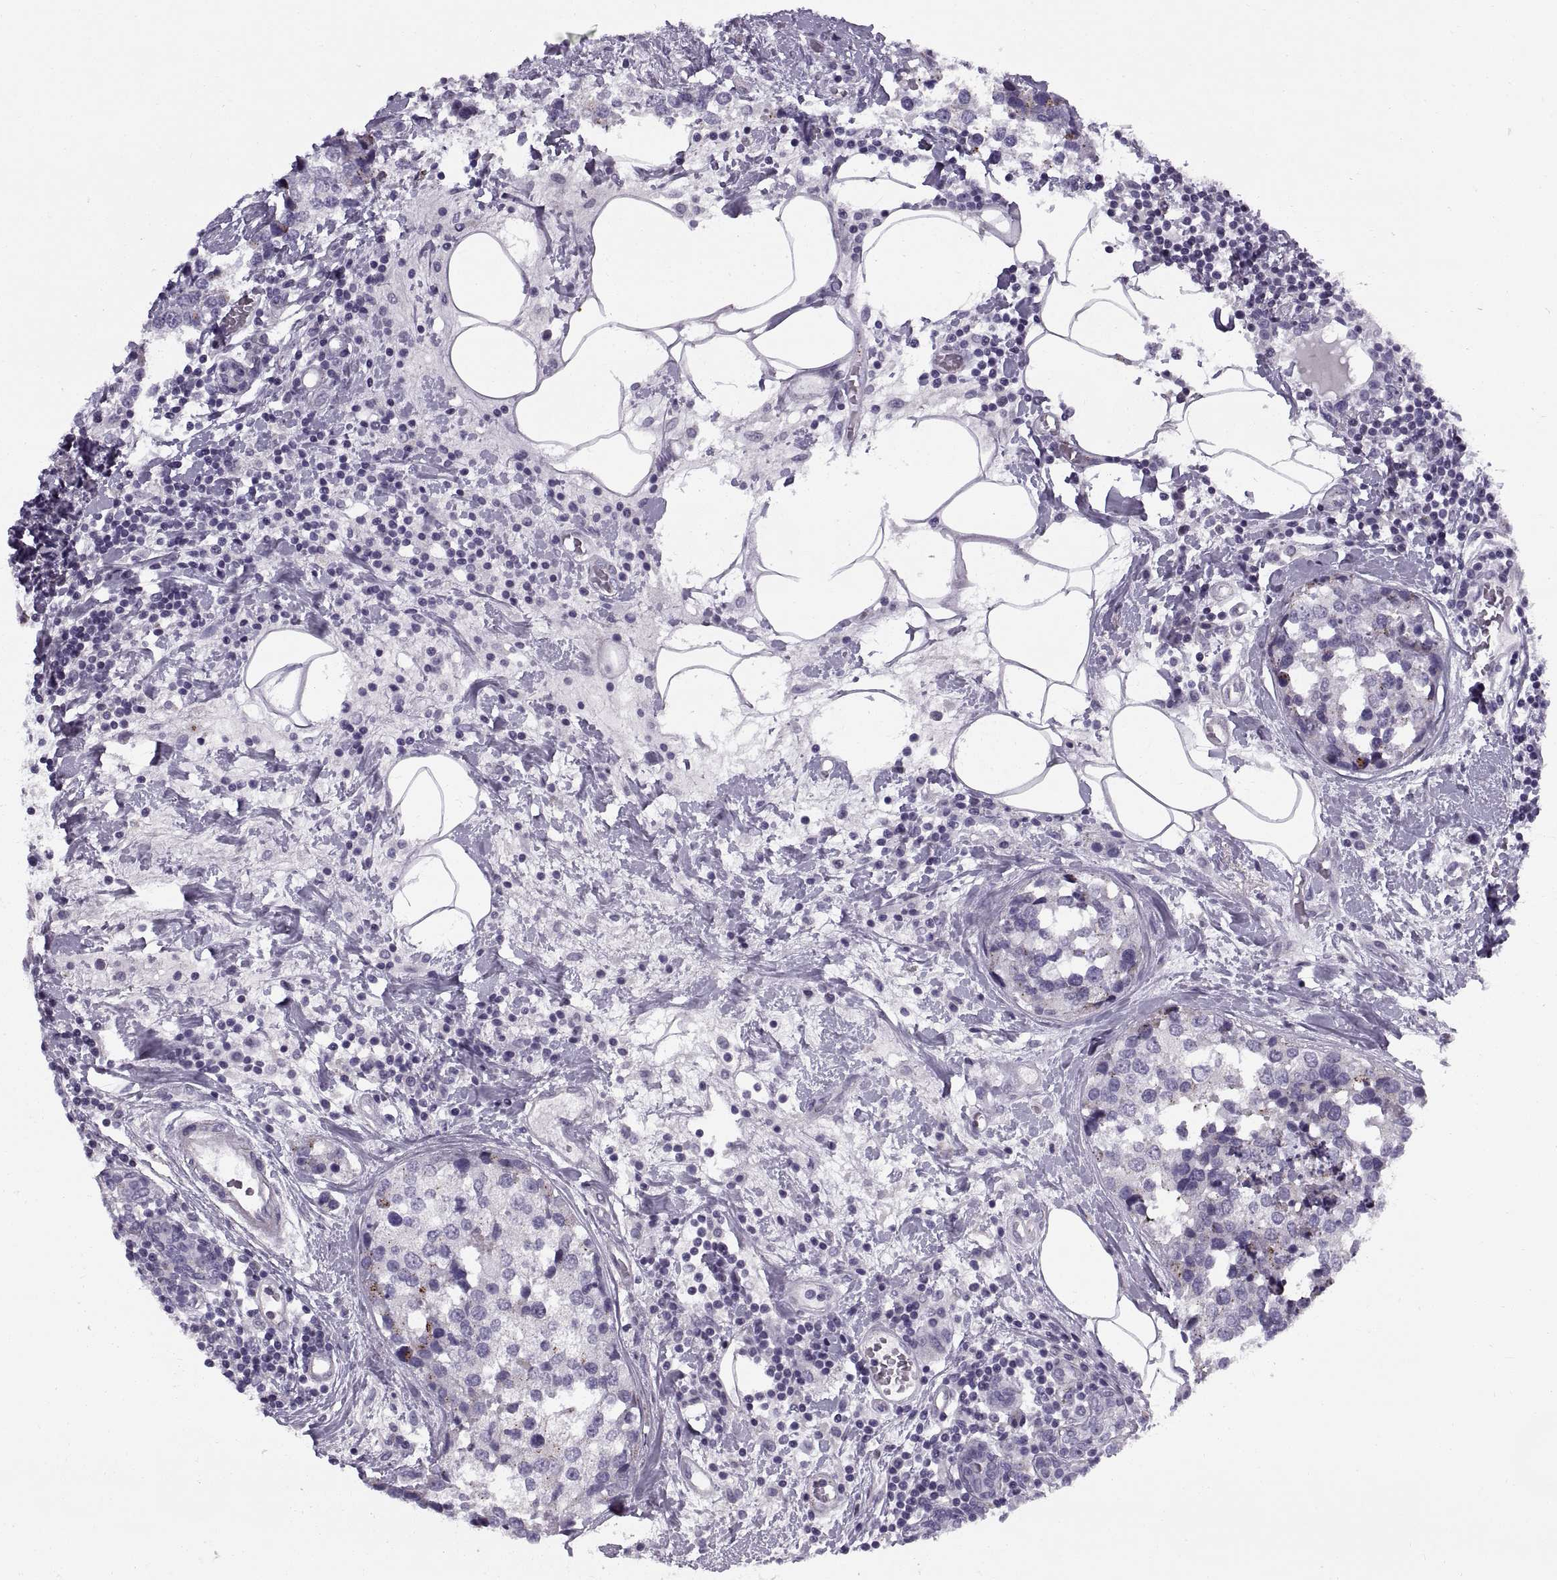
{"staining": {"intensity": "negative", "quantity": "none", "location": "none"}, "tissue": "breast cancer", "cell_type": "Tumor cells", "image_type": "cancer", "snomed": [{"axis": "morphology", "description": "Lobular carcinoma"}, {"axis": "topography", "description": "Breast"}], "caption": "Micrograph shows no significant protein staining in tumor cells of lobular carcinoma (breast).", "gene": "CALCR", "patient": {"sex": "female", "age": 59}}